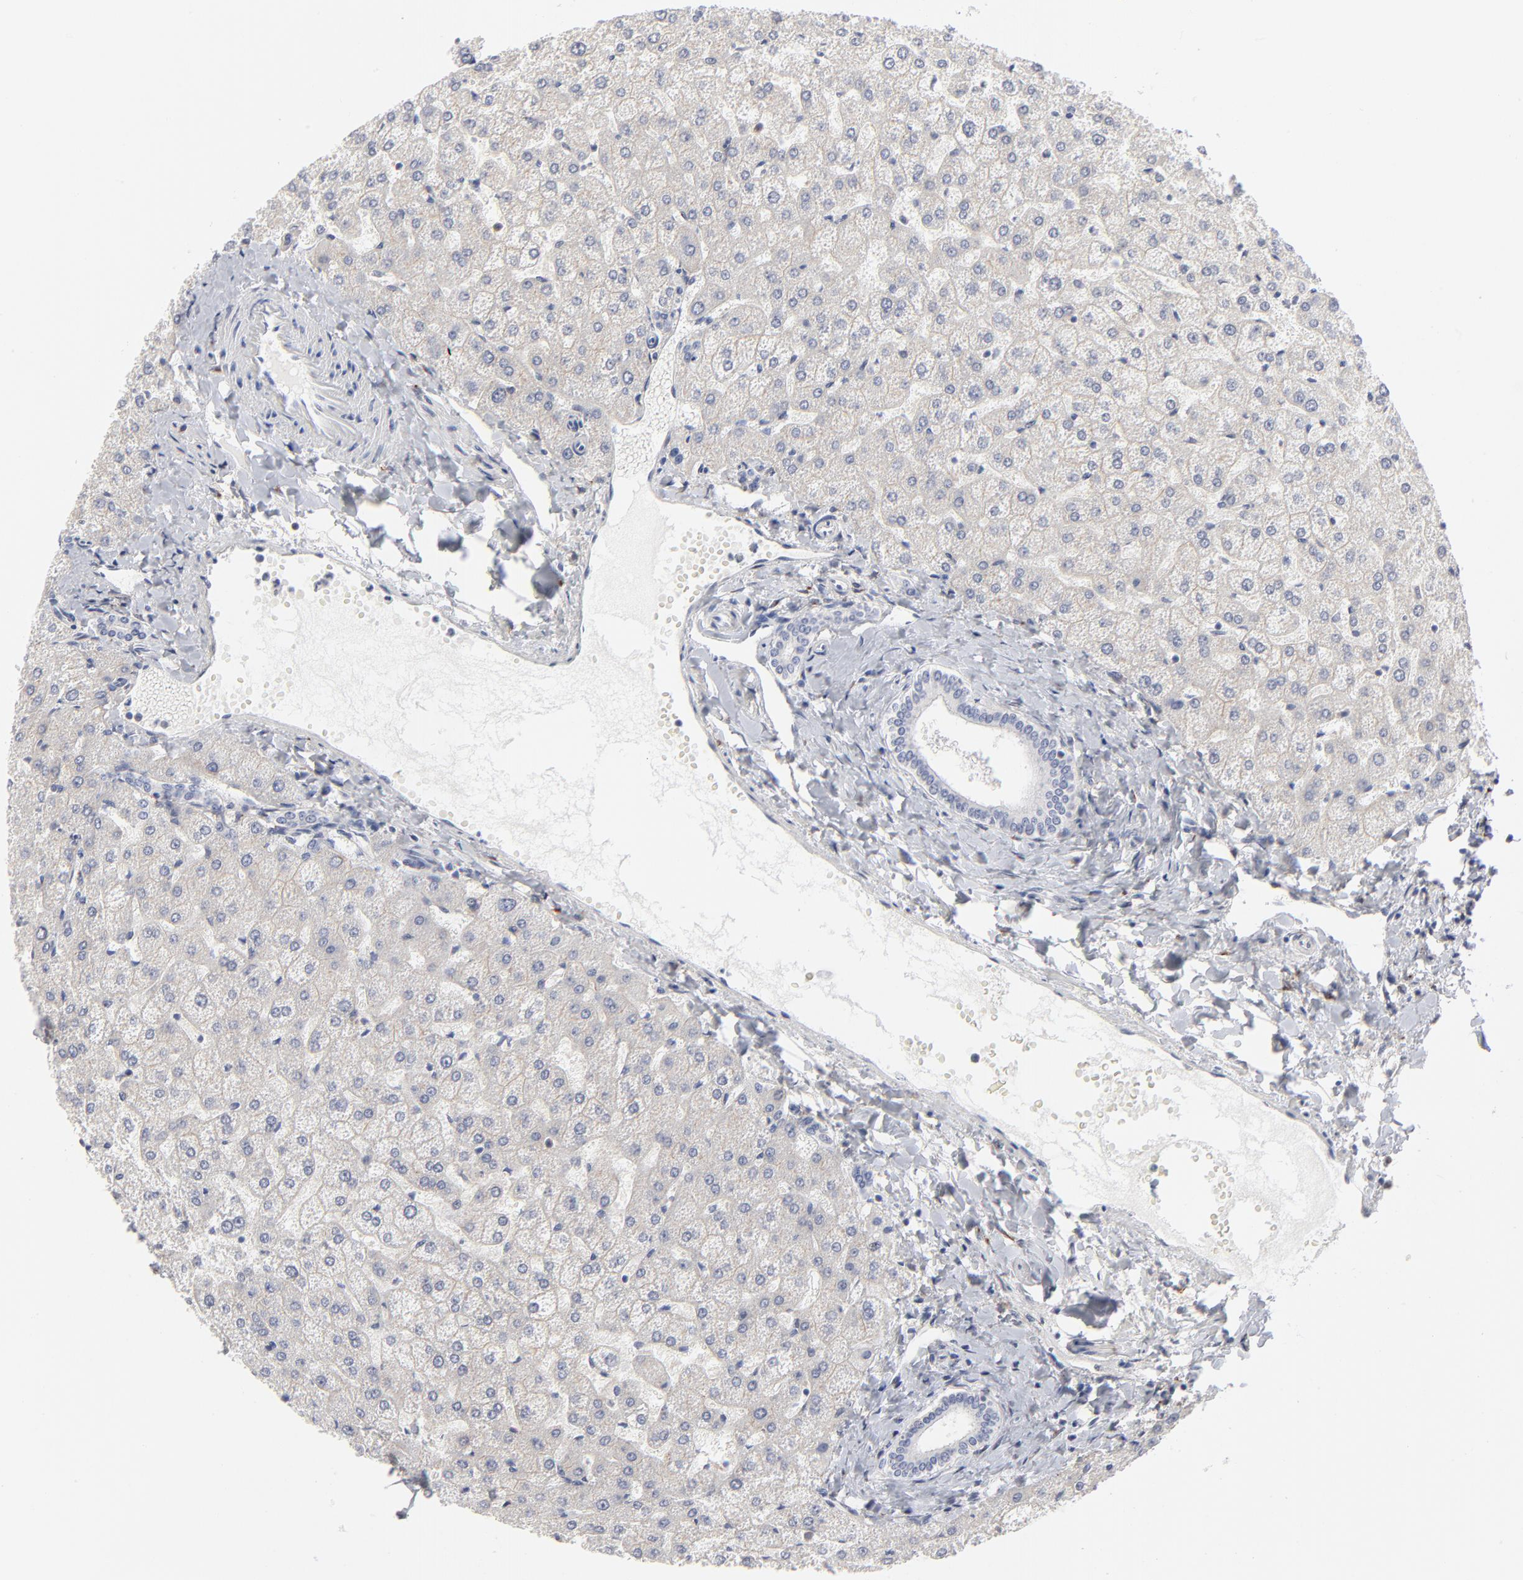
{"staining": {"intensity": "negative", "quantity": "none", "location": "none"}, "tissue": "liver", "cell_type": "Cholangiocytes", "image_type": "normal", "snomed": [{"axis": "morphology", "description": "Normal tissue, NOS"}, {"axis": "topography", "description": "Liver"}], "caption": "DAB (3,3'-diaminobenzidine) immunohistochemical staining of normal liver reveals no significant positivity in cholangiocytes.", "gene": "AURKA", "patient": {"sex": "female", "age": 32}}